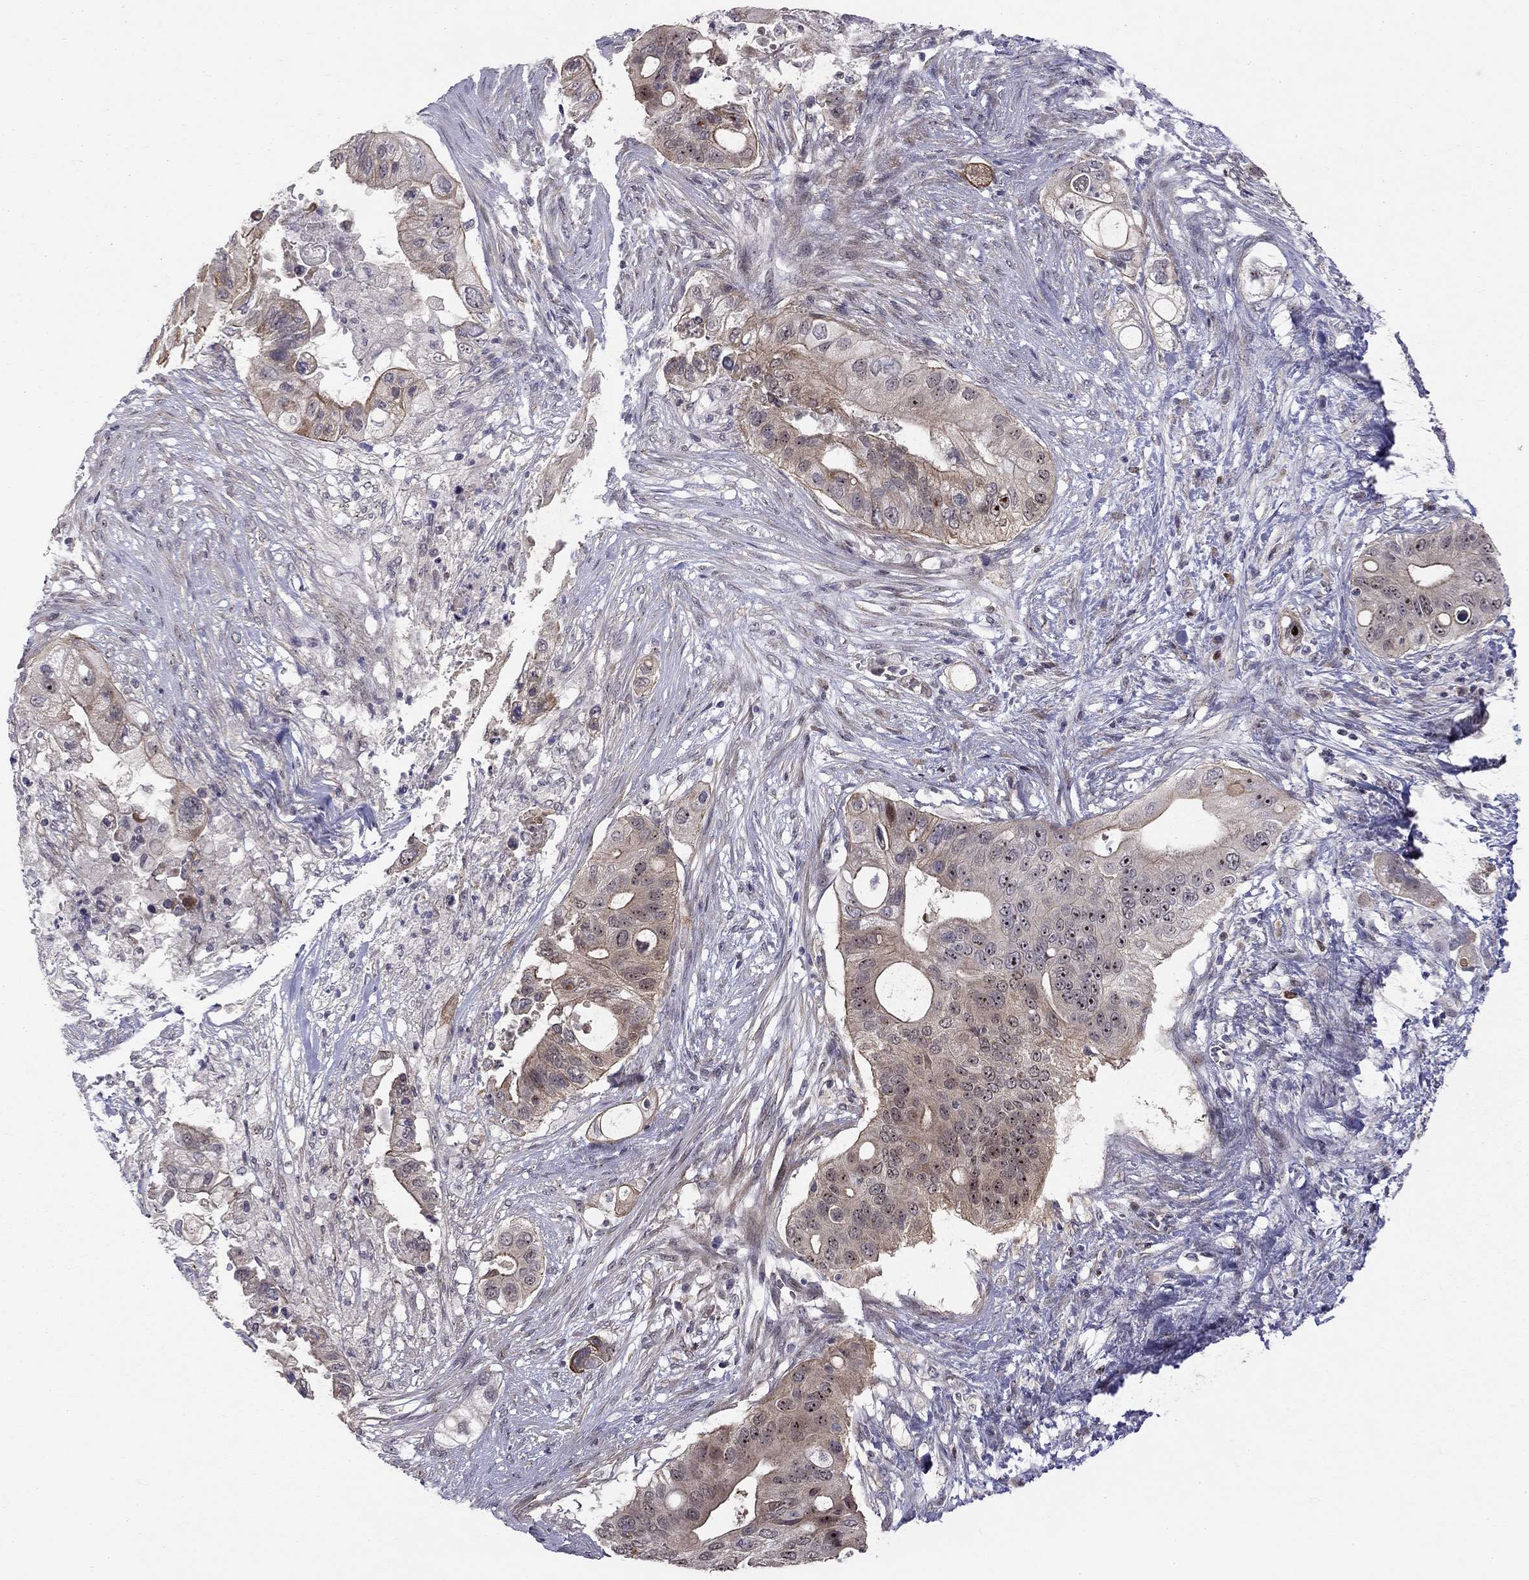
{"staining": {"intensity": "moderate", "quantity": "<25%", "location": "nuclear"}, "tissue": "pancreatic cancer", "cell_type": "Tumor cells", "image_type": "cancer", "snomed": [{"axis": "morphology", "description": "Adenocarcinoma, NOS"}, {"axis": "topography", "description": "Pancreas"}], "caption": "Pancreatic cancer stained with immunohistochemistry displays moderate nuclear positivity in approximately <25% of tumor cells. (Brightfield microscopy of DAB IHC at high magnification).", "gene": "STXBP6", "patient": {"sex": "female", "age": 72}}